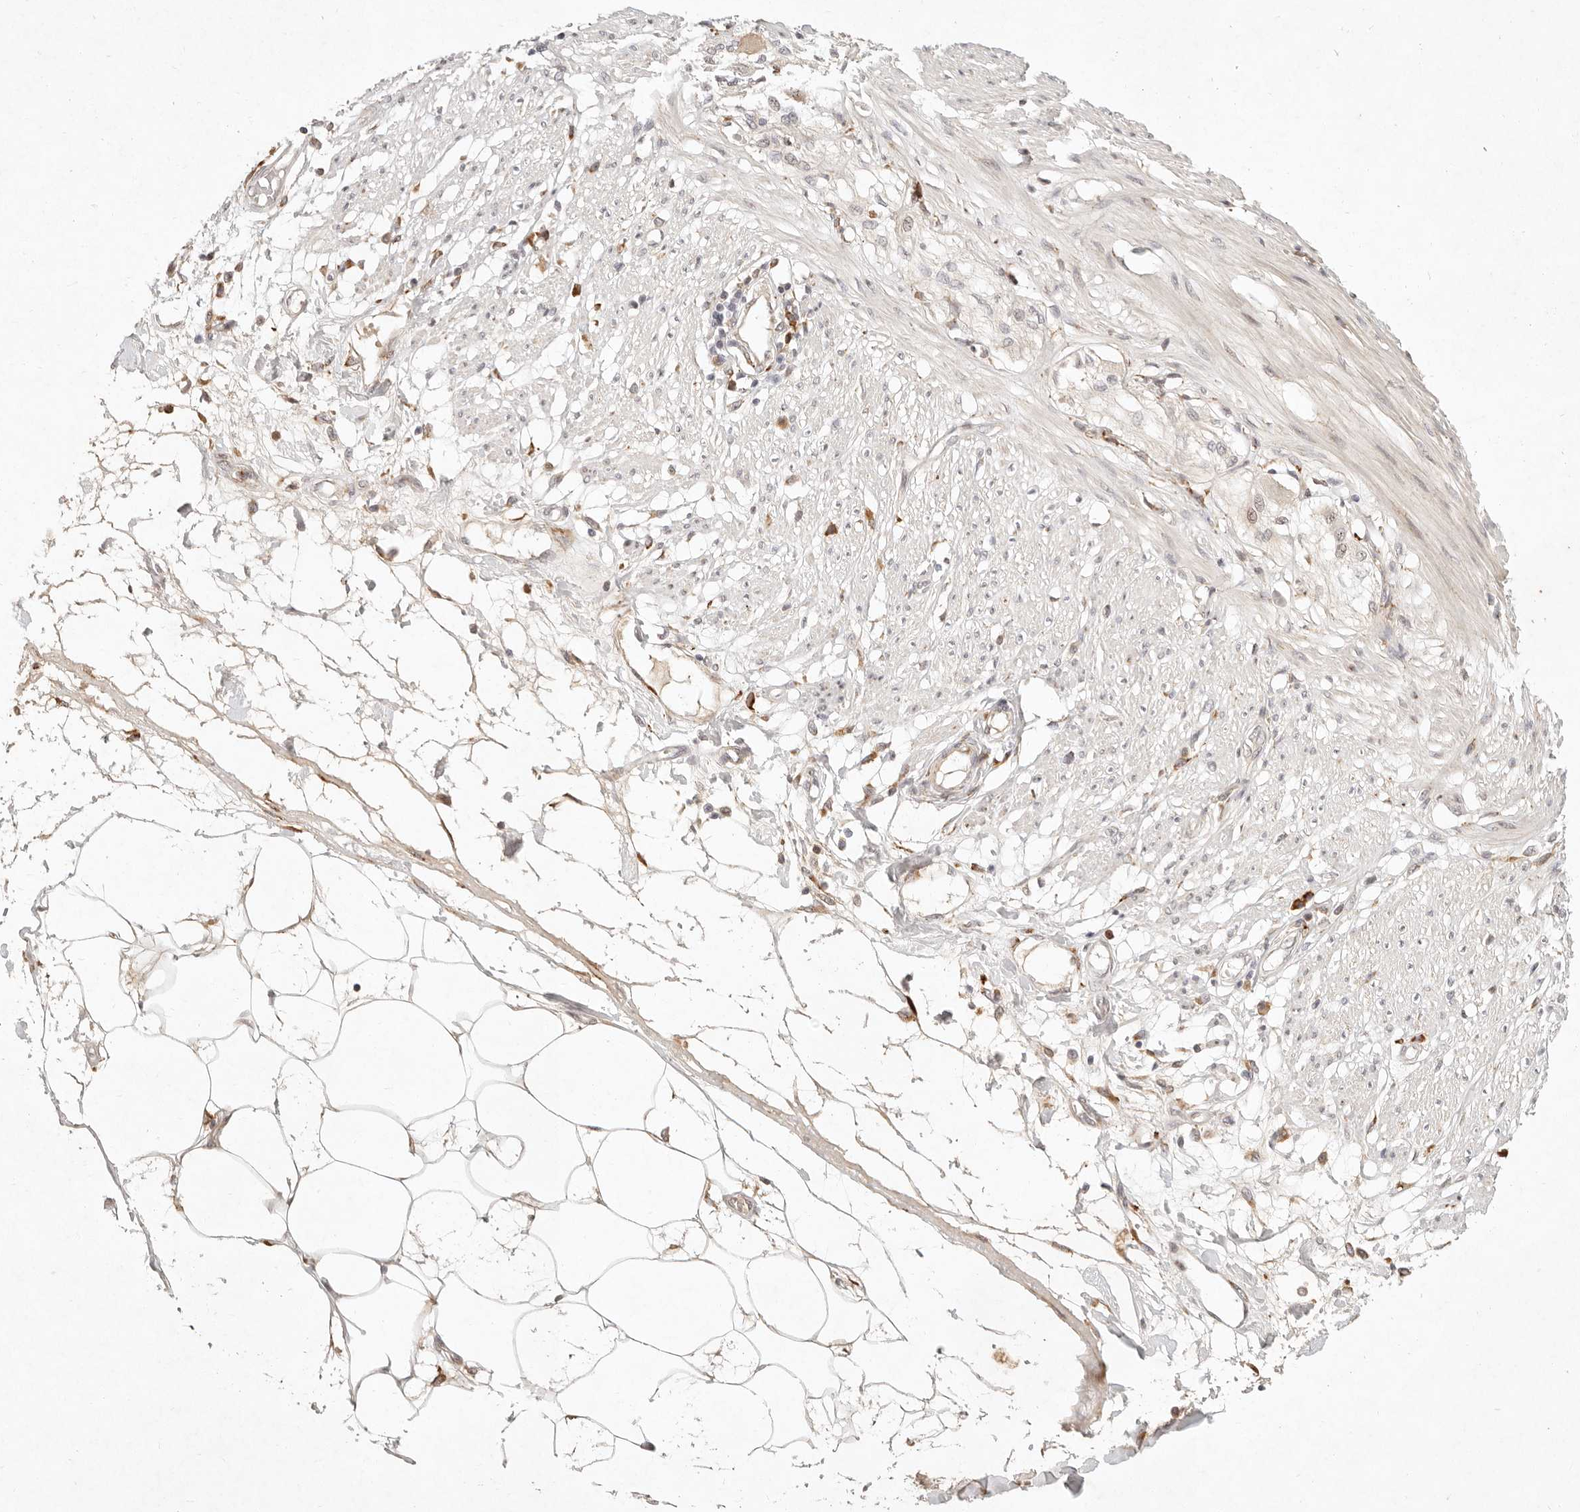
{"staining": {"intensity": "negative", "quantity": "none", "location": "none"}, "tissue": "smooth muscle", "cell_type": "Smooth muscle cells", "image_type": "normal", "snomed": [{"axis": "morphology", "description": "Normal tissue, NOS"}, {"axis": "morphology", "description": "Adenocarcinoma, NOS"}, {"axis": "topography", "description": "Smooth muscle"}, {"axis": "topography", "description": "Colon"}], "caption": "The image demonstrates no significant expression in smooth muscle cells of smooth muscle.", "gene": "C1orf127", "patient": {"sex": "male", "age": 14}}